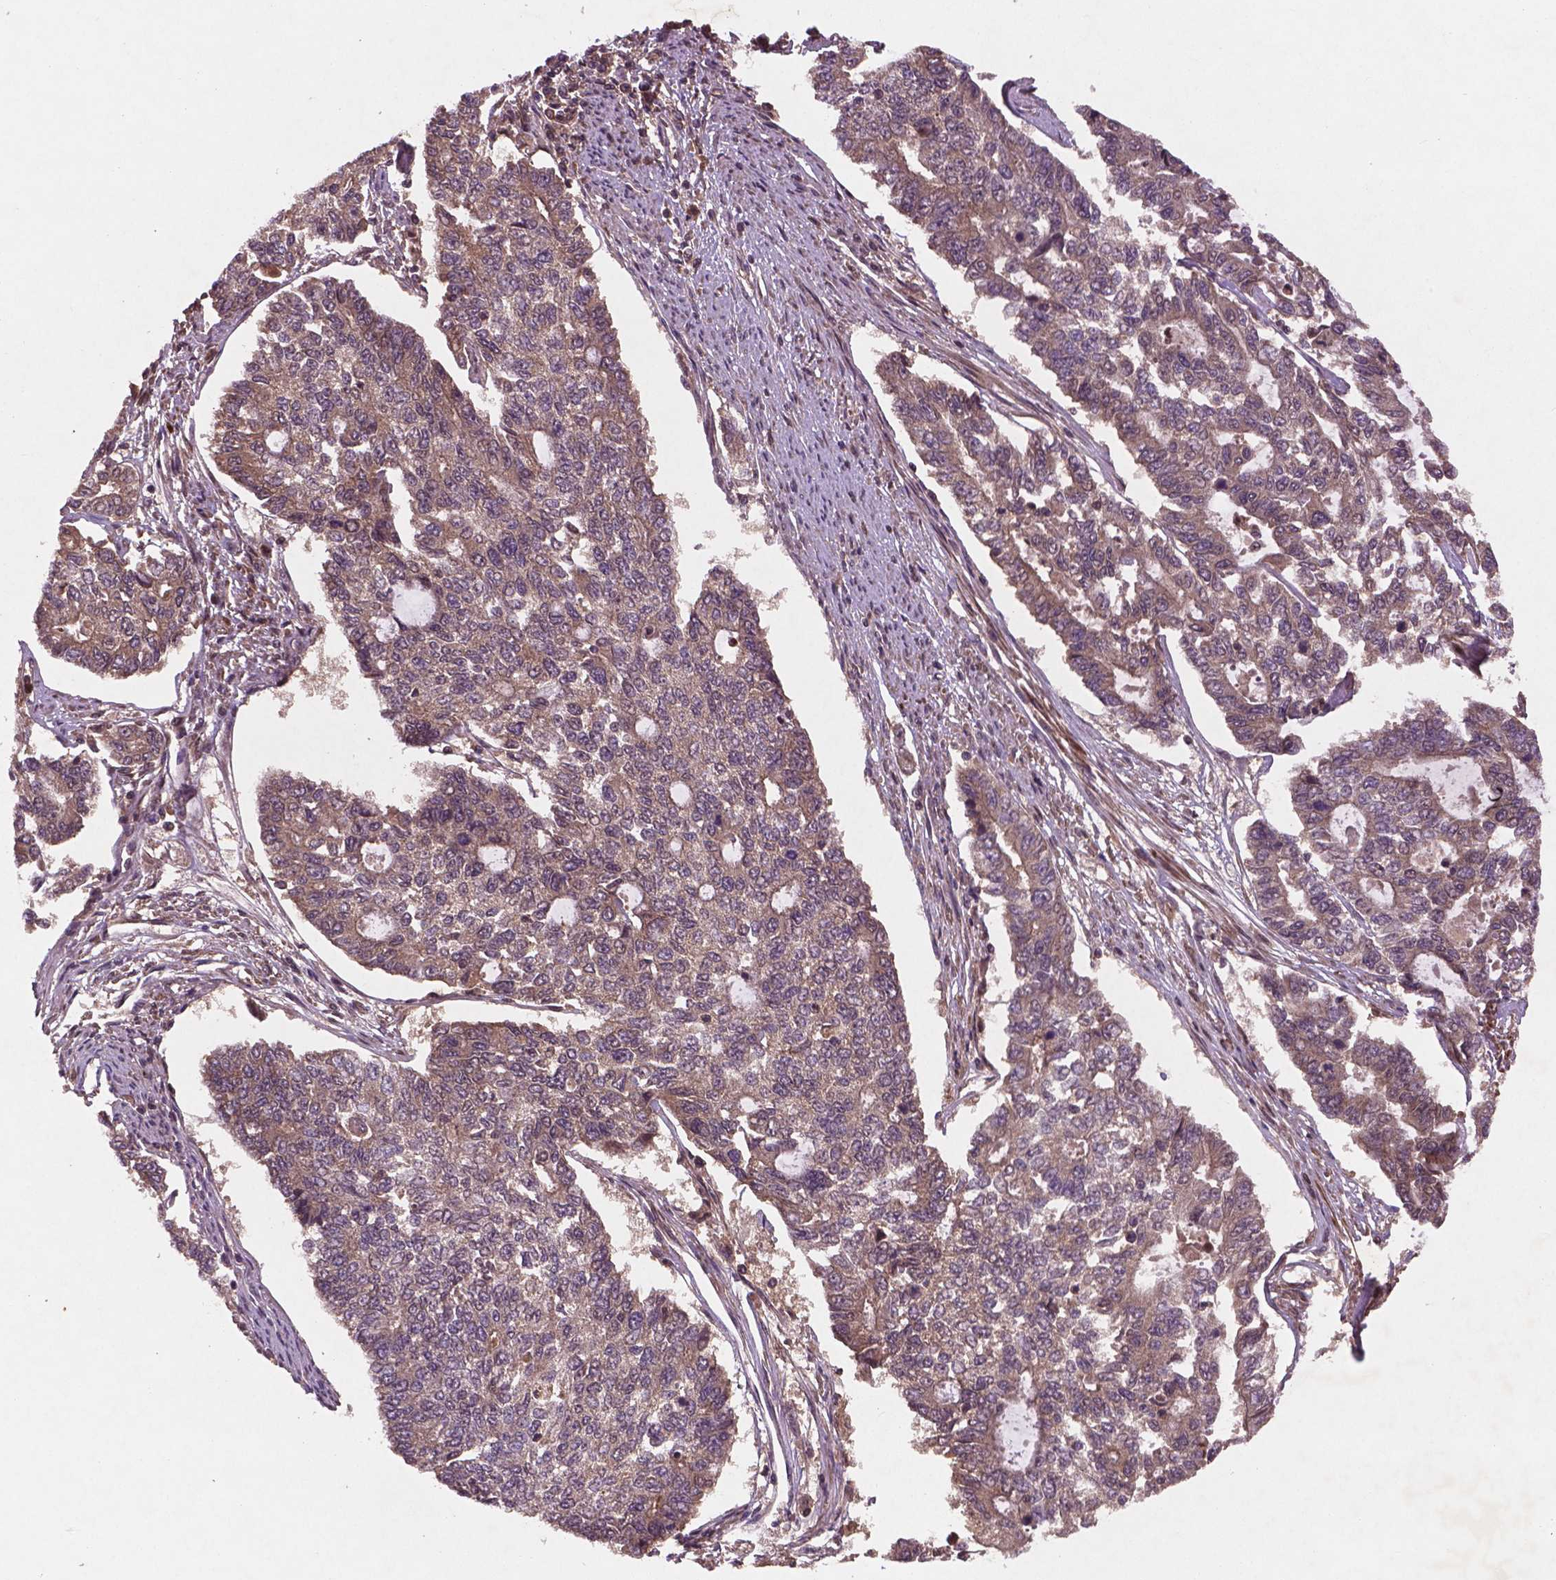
{"staining": {"intensity": "weak", "quantity": "25%-75%", "location": "cytoplasmic/membranous"}, "tissue": "endometrial cancer", "cell_type": "Tumor cells", "image_type": "cancer", "snomed": [{"axis": "morphology", "description": "Adenocarcinoma, NOS"}, {"axis": "topography", "description": "Uterus"}], "caption": "Tumor cells display low levels of weak cytoplasmic/membranous staining in approximately 25%-75% of cells in endometrial cancer.", "gene": "NIPAL2", "patient": {"sex": "female", "age": 59}}